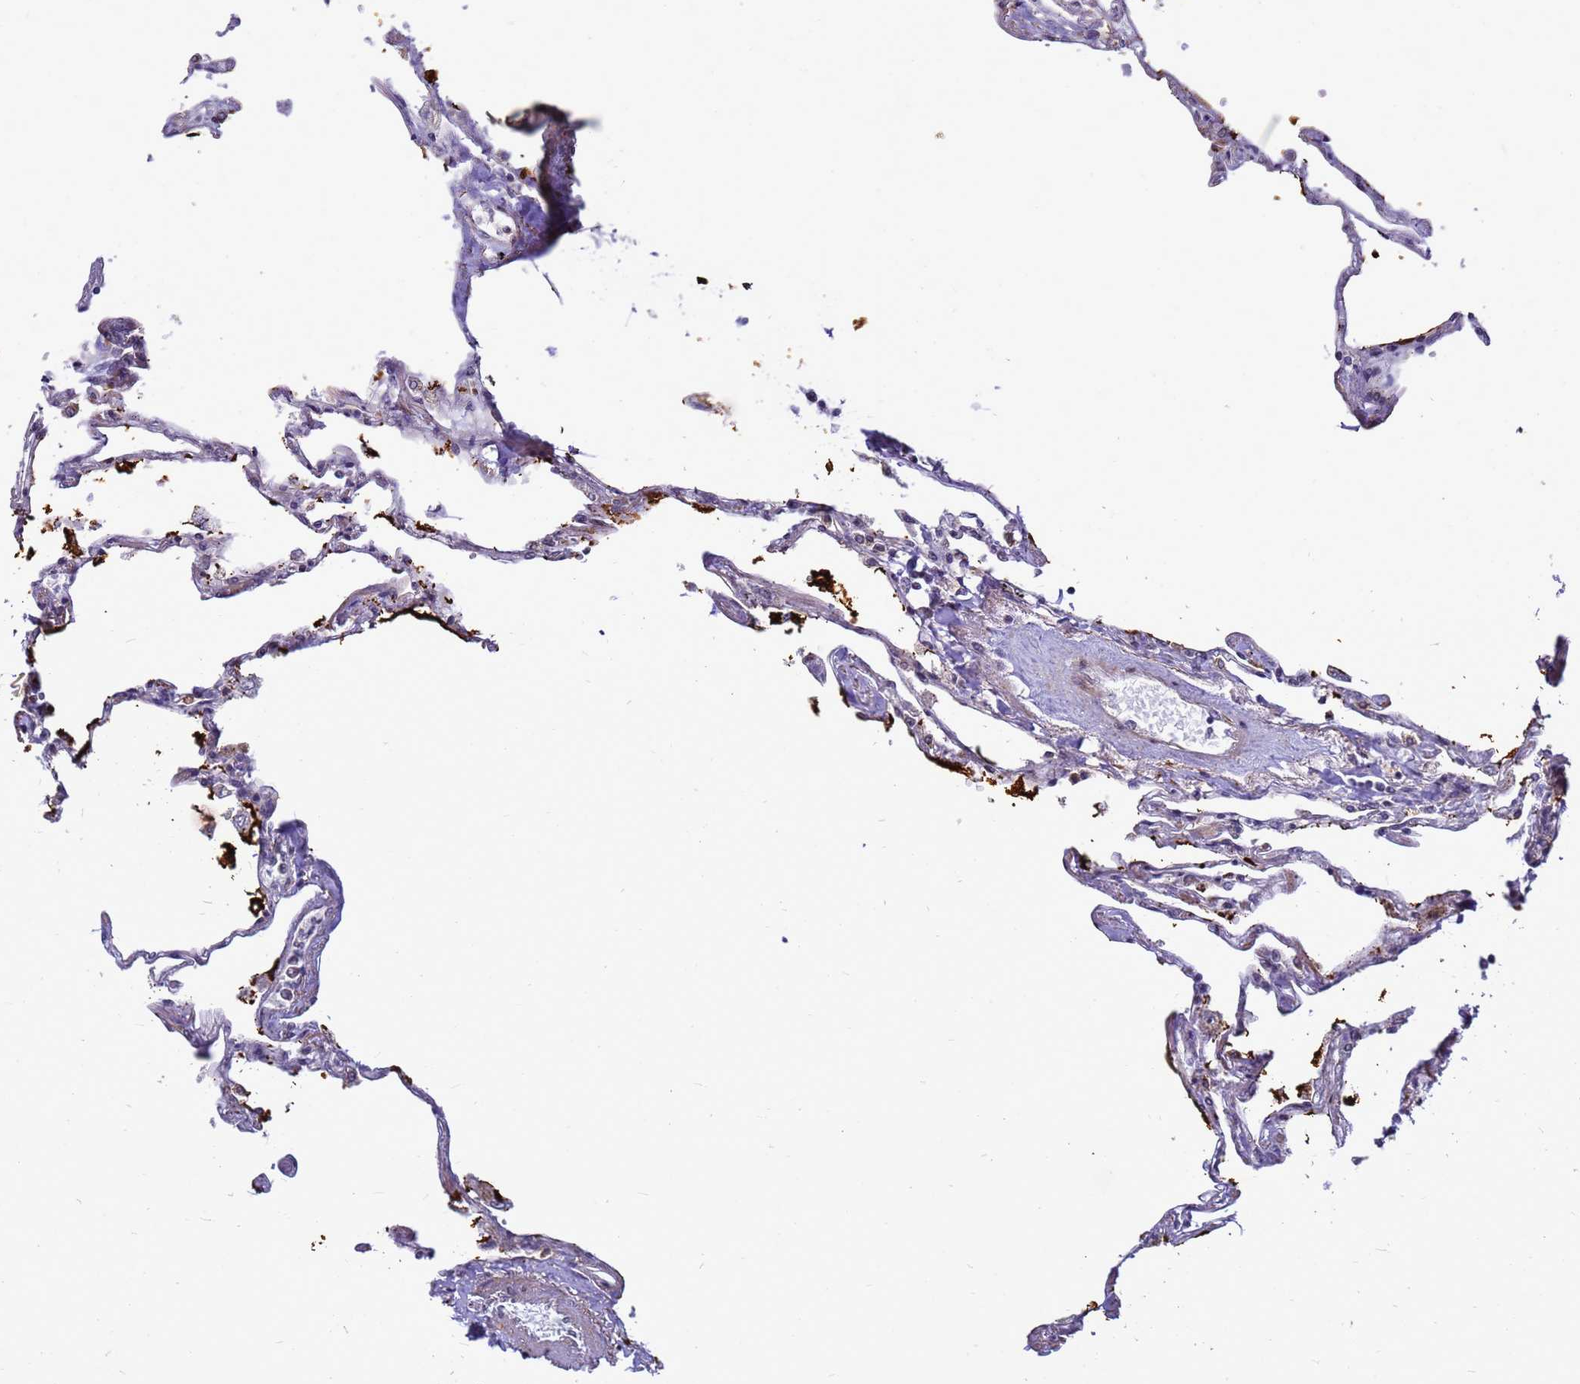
{"staining": {"intensity": "weak", "quantity": "<25%", "location": "cytoplasmic/membranous"}, "tissue": "lung", "cell_type": "Alveolar cells", "image_type": "normal", "snomed": [{"axis": "morphology", "description": "Normal tissue, NOS"}, {"axis": "topography", "description": "Lung"}], "caption": "Lung was stained to show a protein in brown. There is no significant positivity in alveolar cells. (DAB IHC visualized using brightfield microscopy, high magnification).", "gene": "C12orf43", "patient": {"sex": "female", "age": 67}}